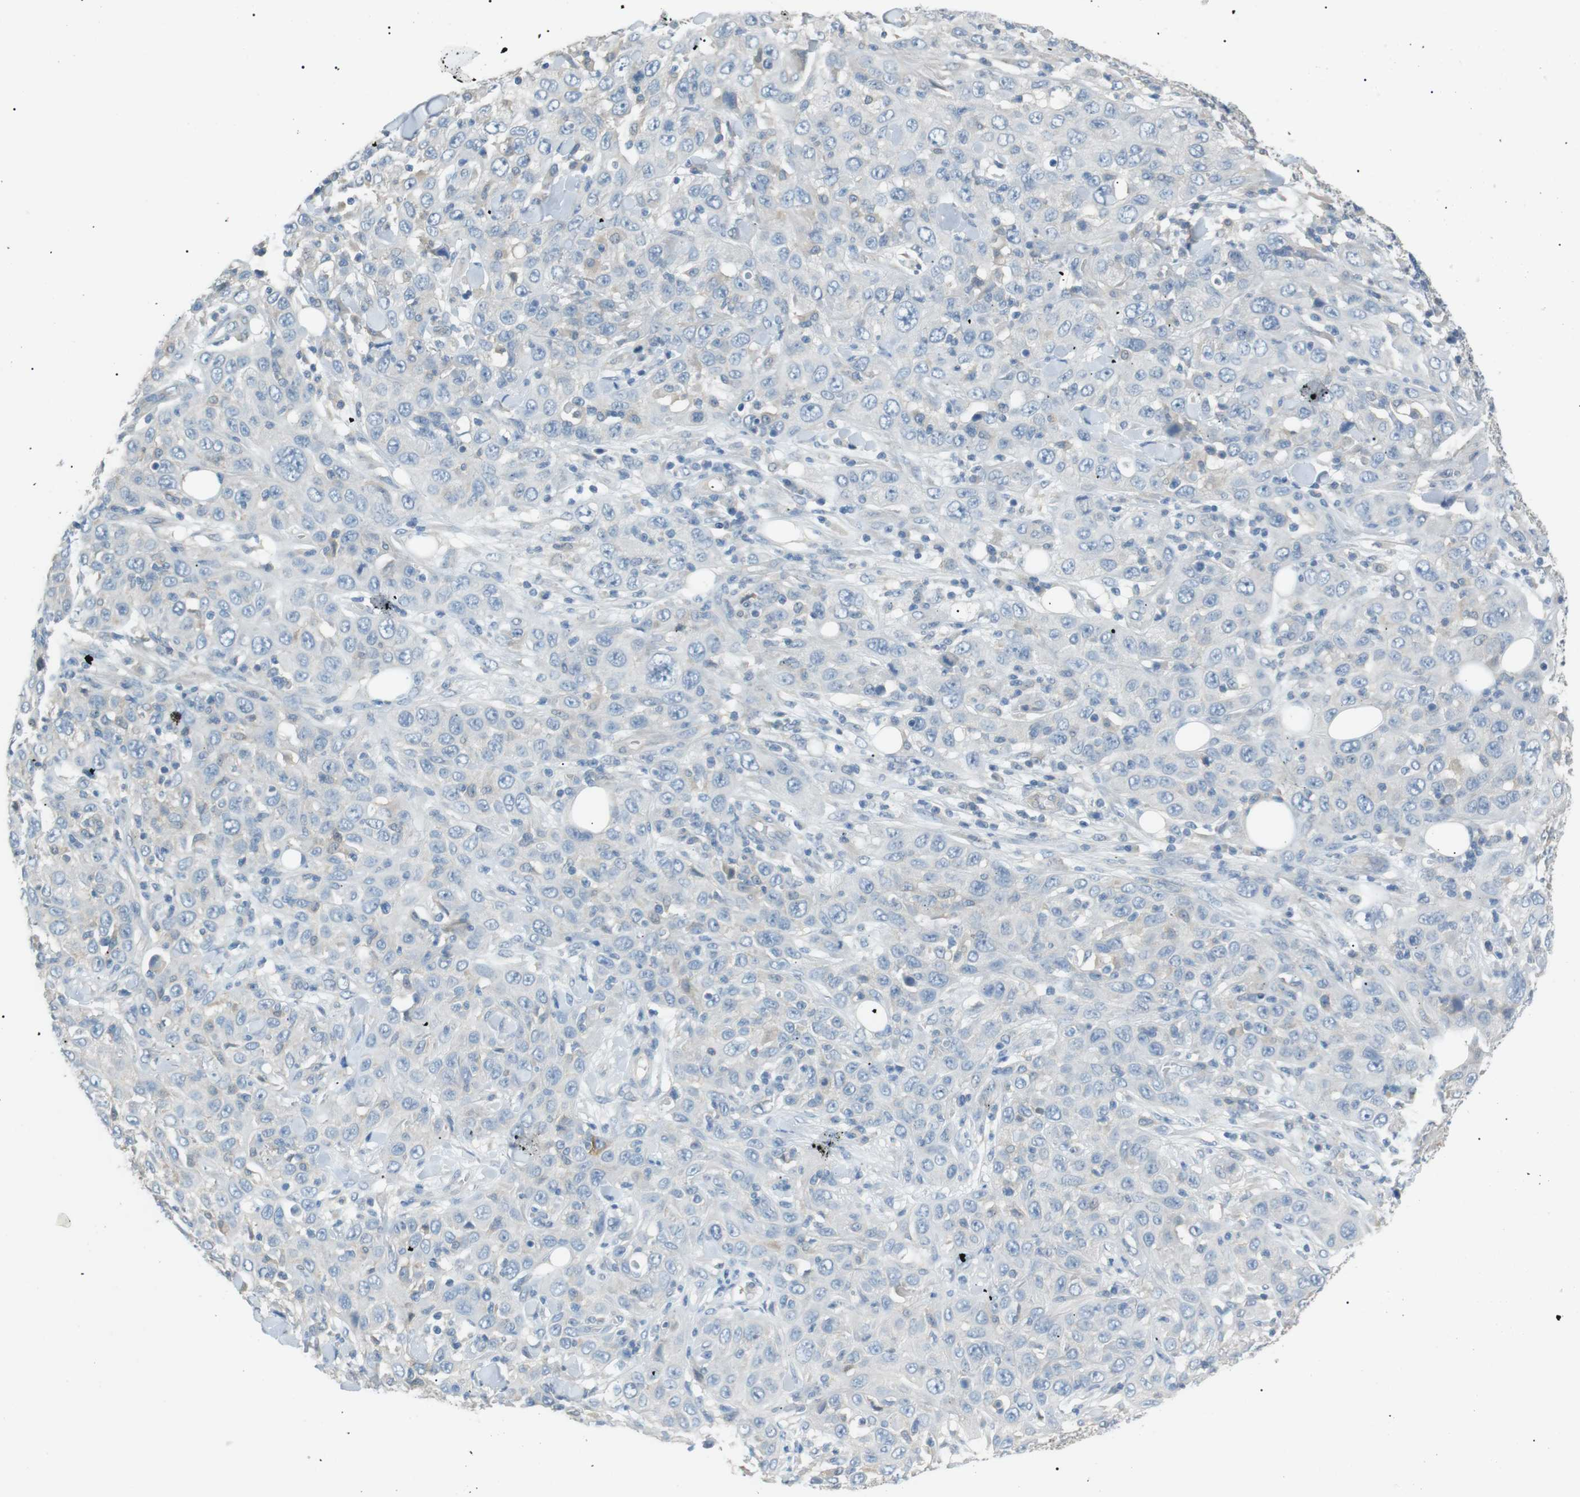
{"staining": {"intensity": "negative", "quantity": "none", "location": "none"}, "tissue": "skin cancer", "cell_type": "Tumor cells", "image_type": "cancer", "snomed": [{"axis": "morphology", "description": "Squamous cell carcinoma, NOS"}, {"axis": "topography", "description": "Skin"}], "caption": "This is an immunohistochemistry histopathology image of human skin cancer (squamous cell carcinoma). There is no positivity in tumor cells.", "gene": "CDH26", "patient": {"sex": "female", "age": 88}}